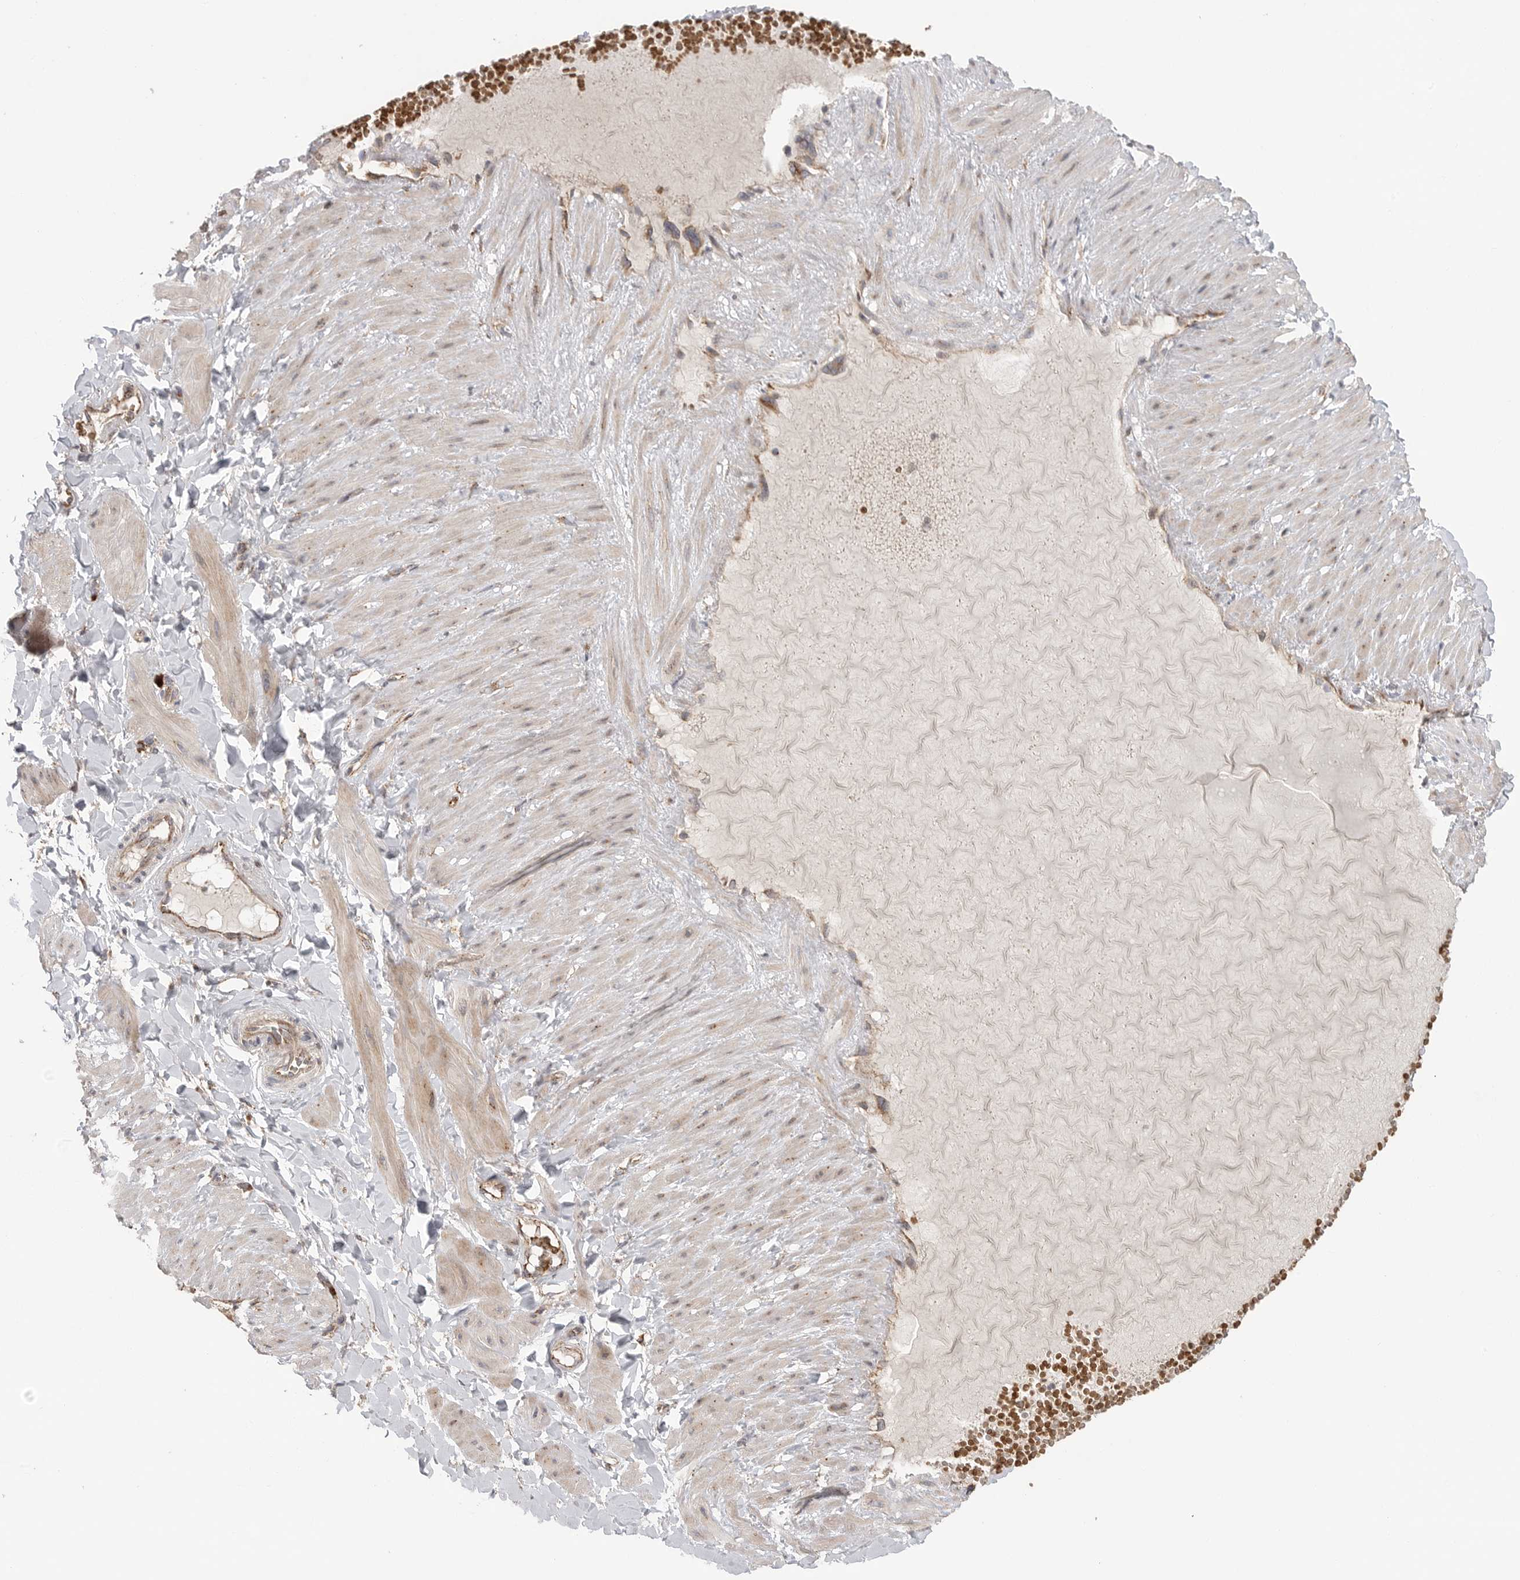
{"staining": {"intensity": "negative", "quantity": "none", "location": "none"}, "tissue": "soft tissue", "cell_type": "Fibroblasts", "image_type": "normal", "snomed": [{"axis": "morphology", "description": "Normal tissue, NOS"}, {"axis": "topography", "description": "Adipose tissue"}, {"axis": "topography", "description": "Vascular tissue"}, {"axis": "topography", "description": "Peripheral nerve tissue"}], "caption": "This histopathology image is of benign soft tissue stained with IHC to label a protein in brown with the nuclei are counter-stained blue. There is no expression in fibroblasts. (DAB (3,3'-diaminobenzidine) immunohistochemistry (IHC) visualized using brightfield microscopy, high magnification).", "gene": "GALNS", "patient": {"sex": "male", "age": 25}}